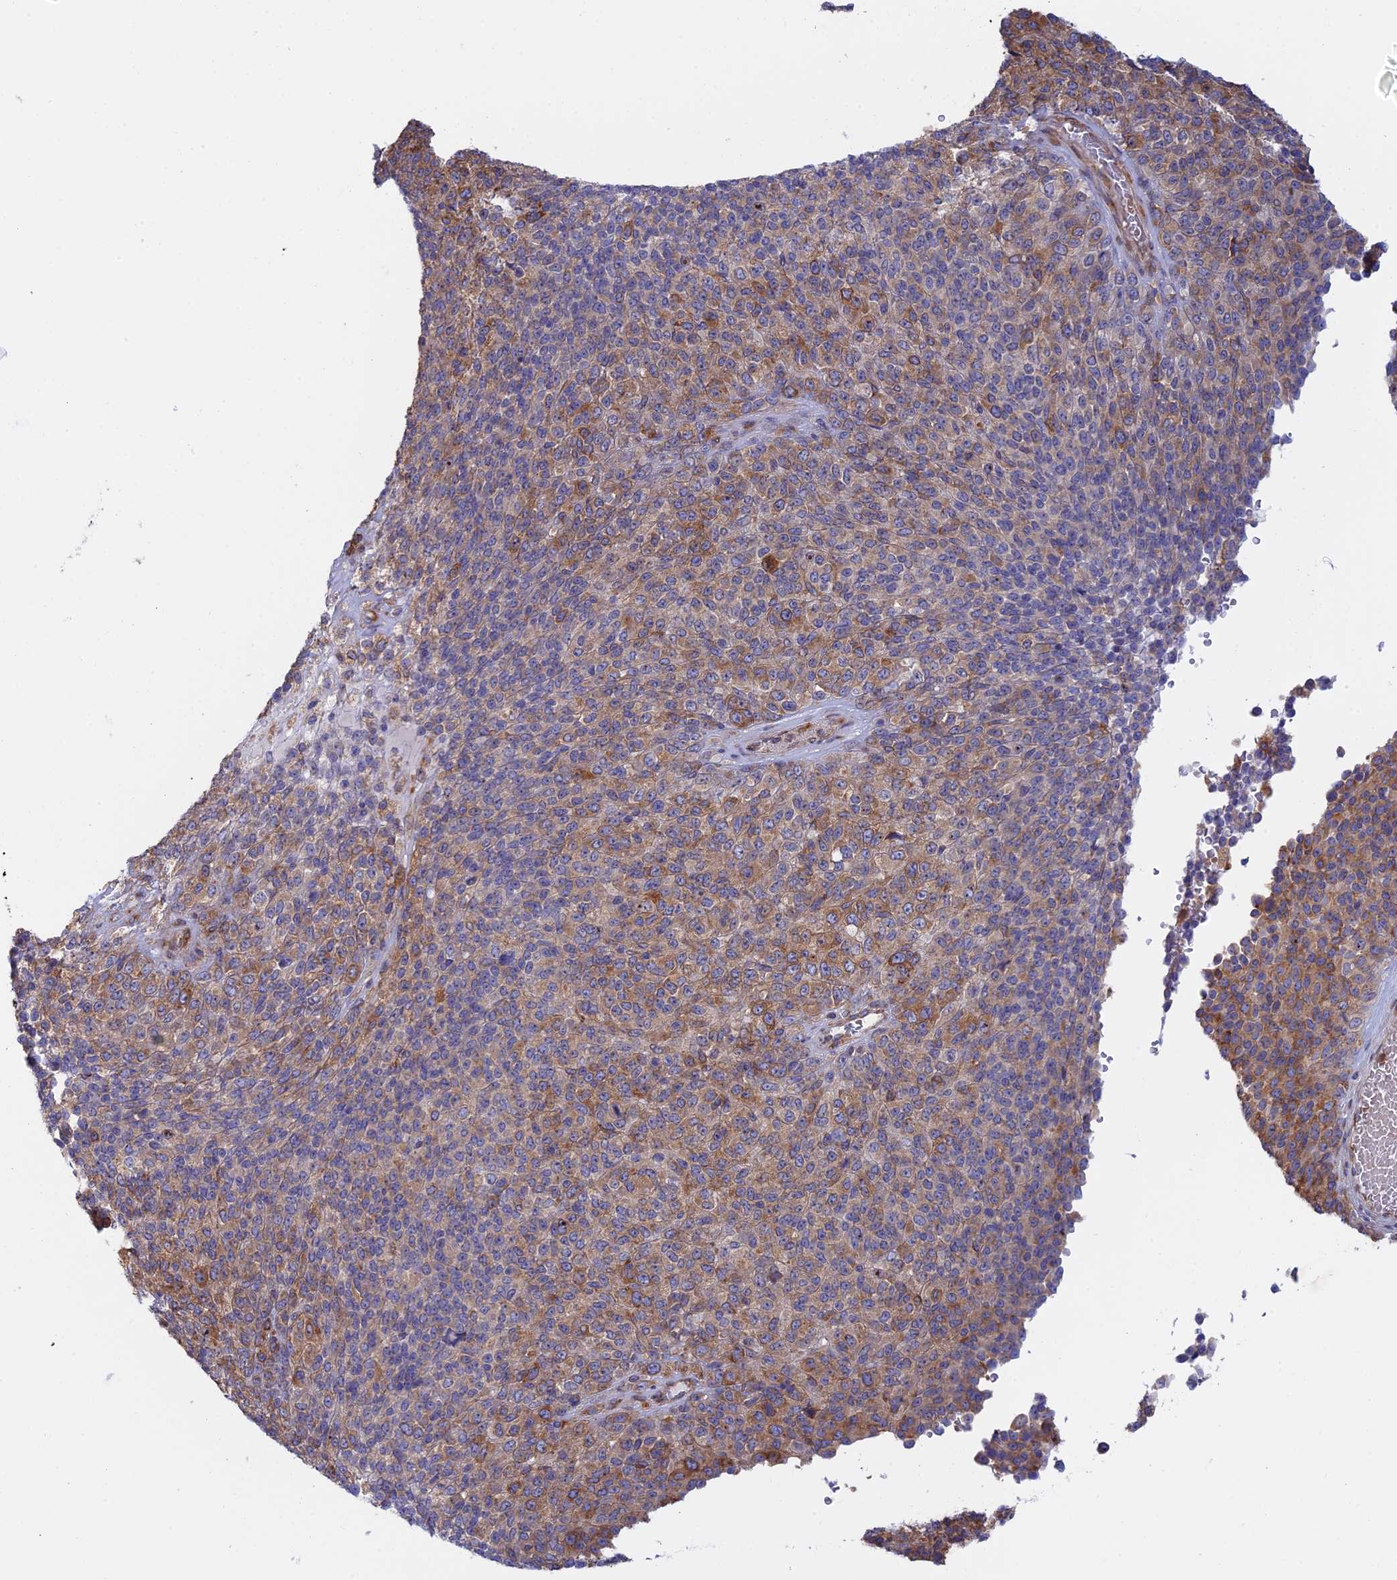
{"staining": {"intensity": "moderate", "quantity": "25%-75%", "location": "cytoplasmic/membranous"}, "tissue": "melanoma", "cell_type": "Tumor cells", "image_type": "cancer", "snomed": [{"axis": "morphology", "description": "Malignant melanoma, Metastatic site"}, {"axis": "topography", "description": "Brain"}], "caption": "Protein expression analysis of human malignant melanoma (metastatic site) reveals moderate cytoplasmic/membranous positivity in approximately 25%-75% of tumor cells. The staining was performed using DAB (3,3'-diaminobenzidine) to visualize the protein expression in brown, while the nuclei were stained in blue with hematoxylin (Magnification: 20x).", "gene": "GMIP", "patient": {"sex": "female", "age": 56}}